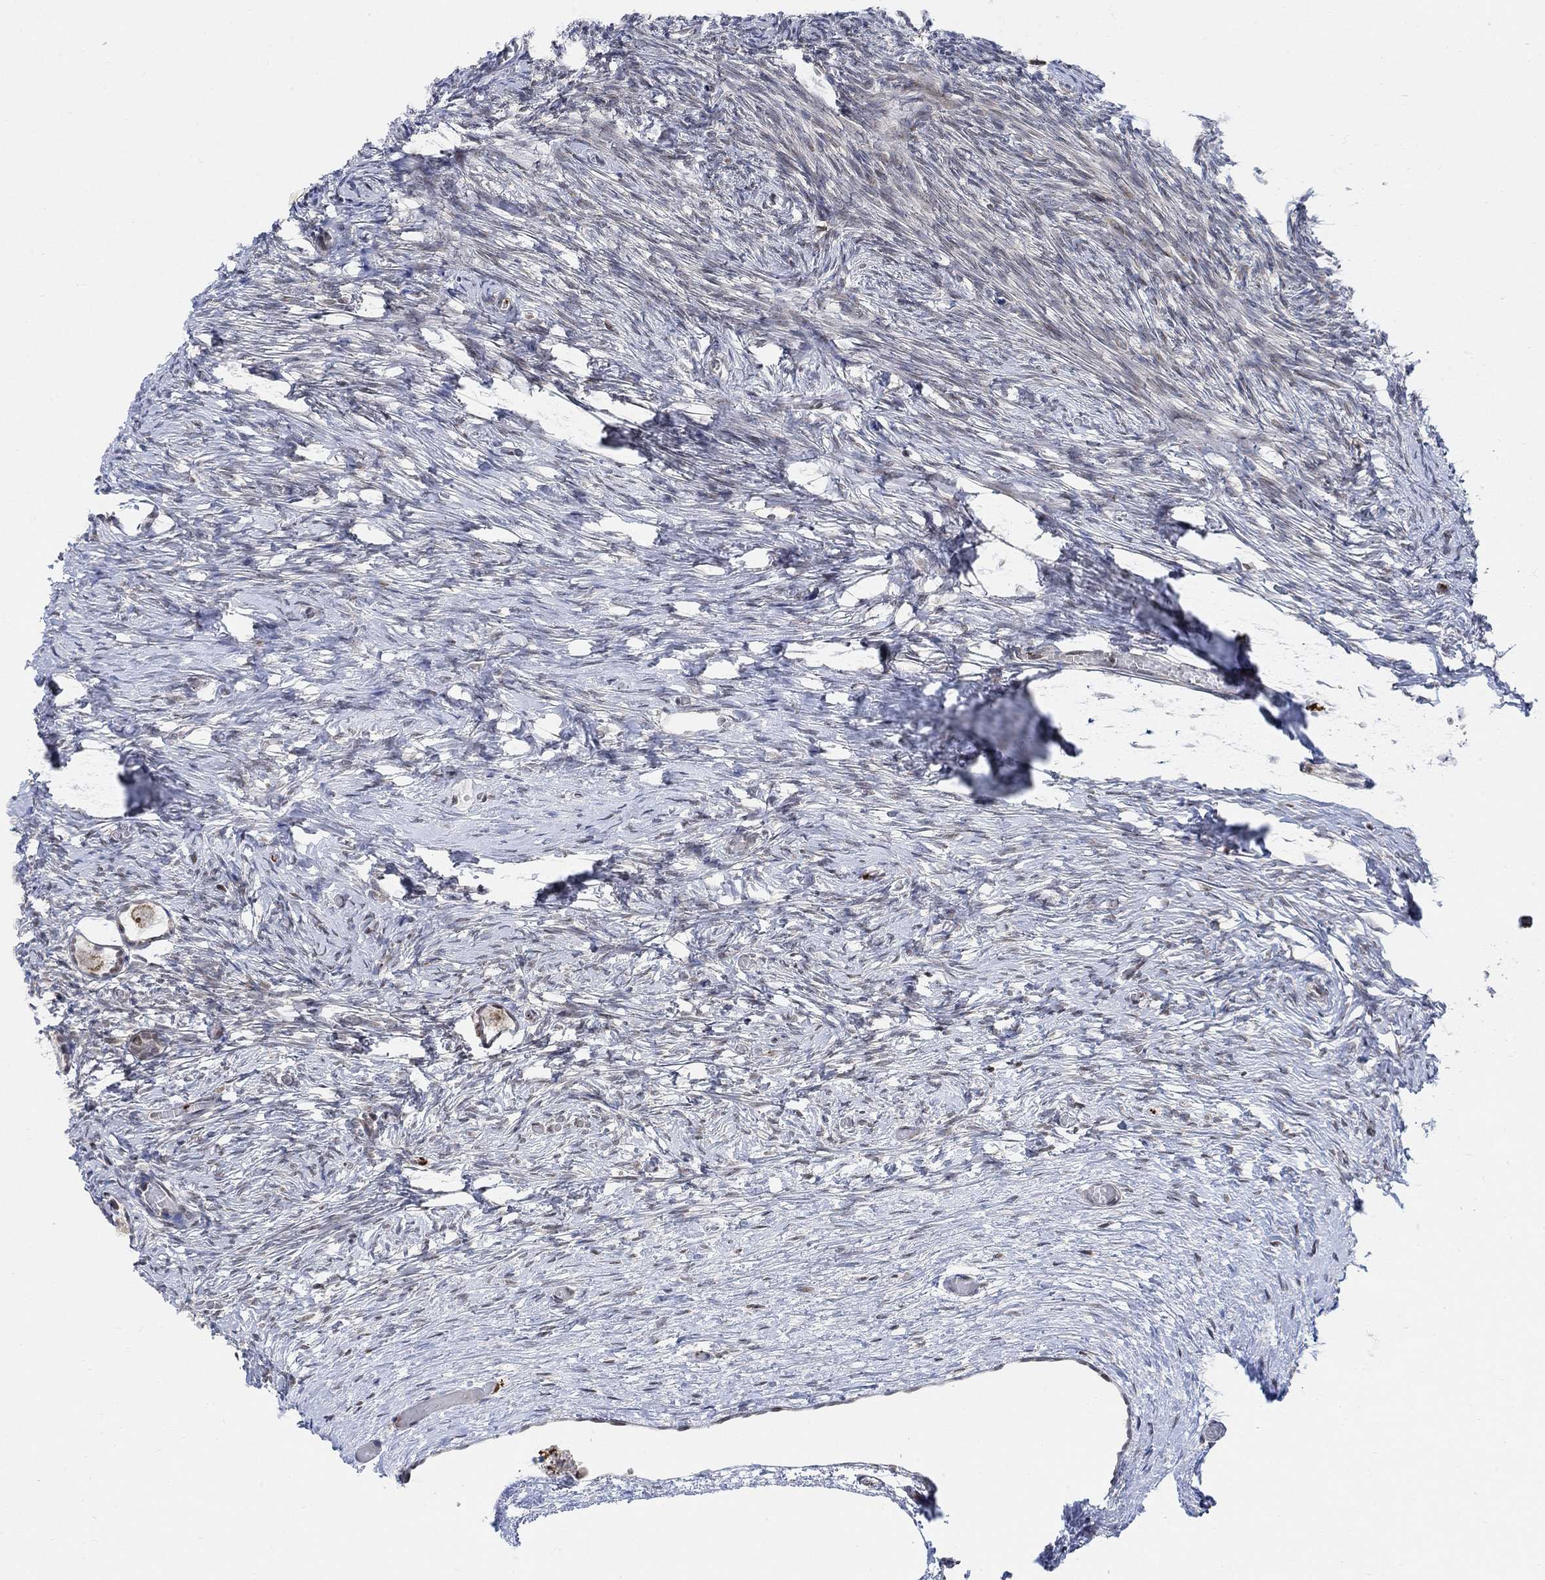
{"staining": {"intensity": "moderate", "quantity": "<25%", "location": "nuclear"}, "tissue": "ovary", "cell_type": "Follicle cells", "image_type": "normal", "snomed": [{"axis": "morphology", "description": "Normal tissue, NOS"}, {"axis": "topography", "description": "Ovary"}], "caption": "Human ovary stained for a protein (brown) exhibits moderate nuclear positive staining in approximately <25% of follicle cells.", "gene": "PWWP2B", "patient": {"sex": "female", "age": 27}}